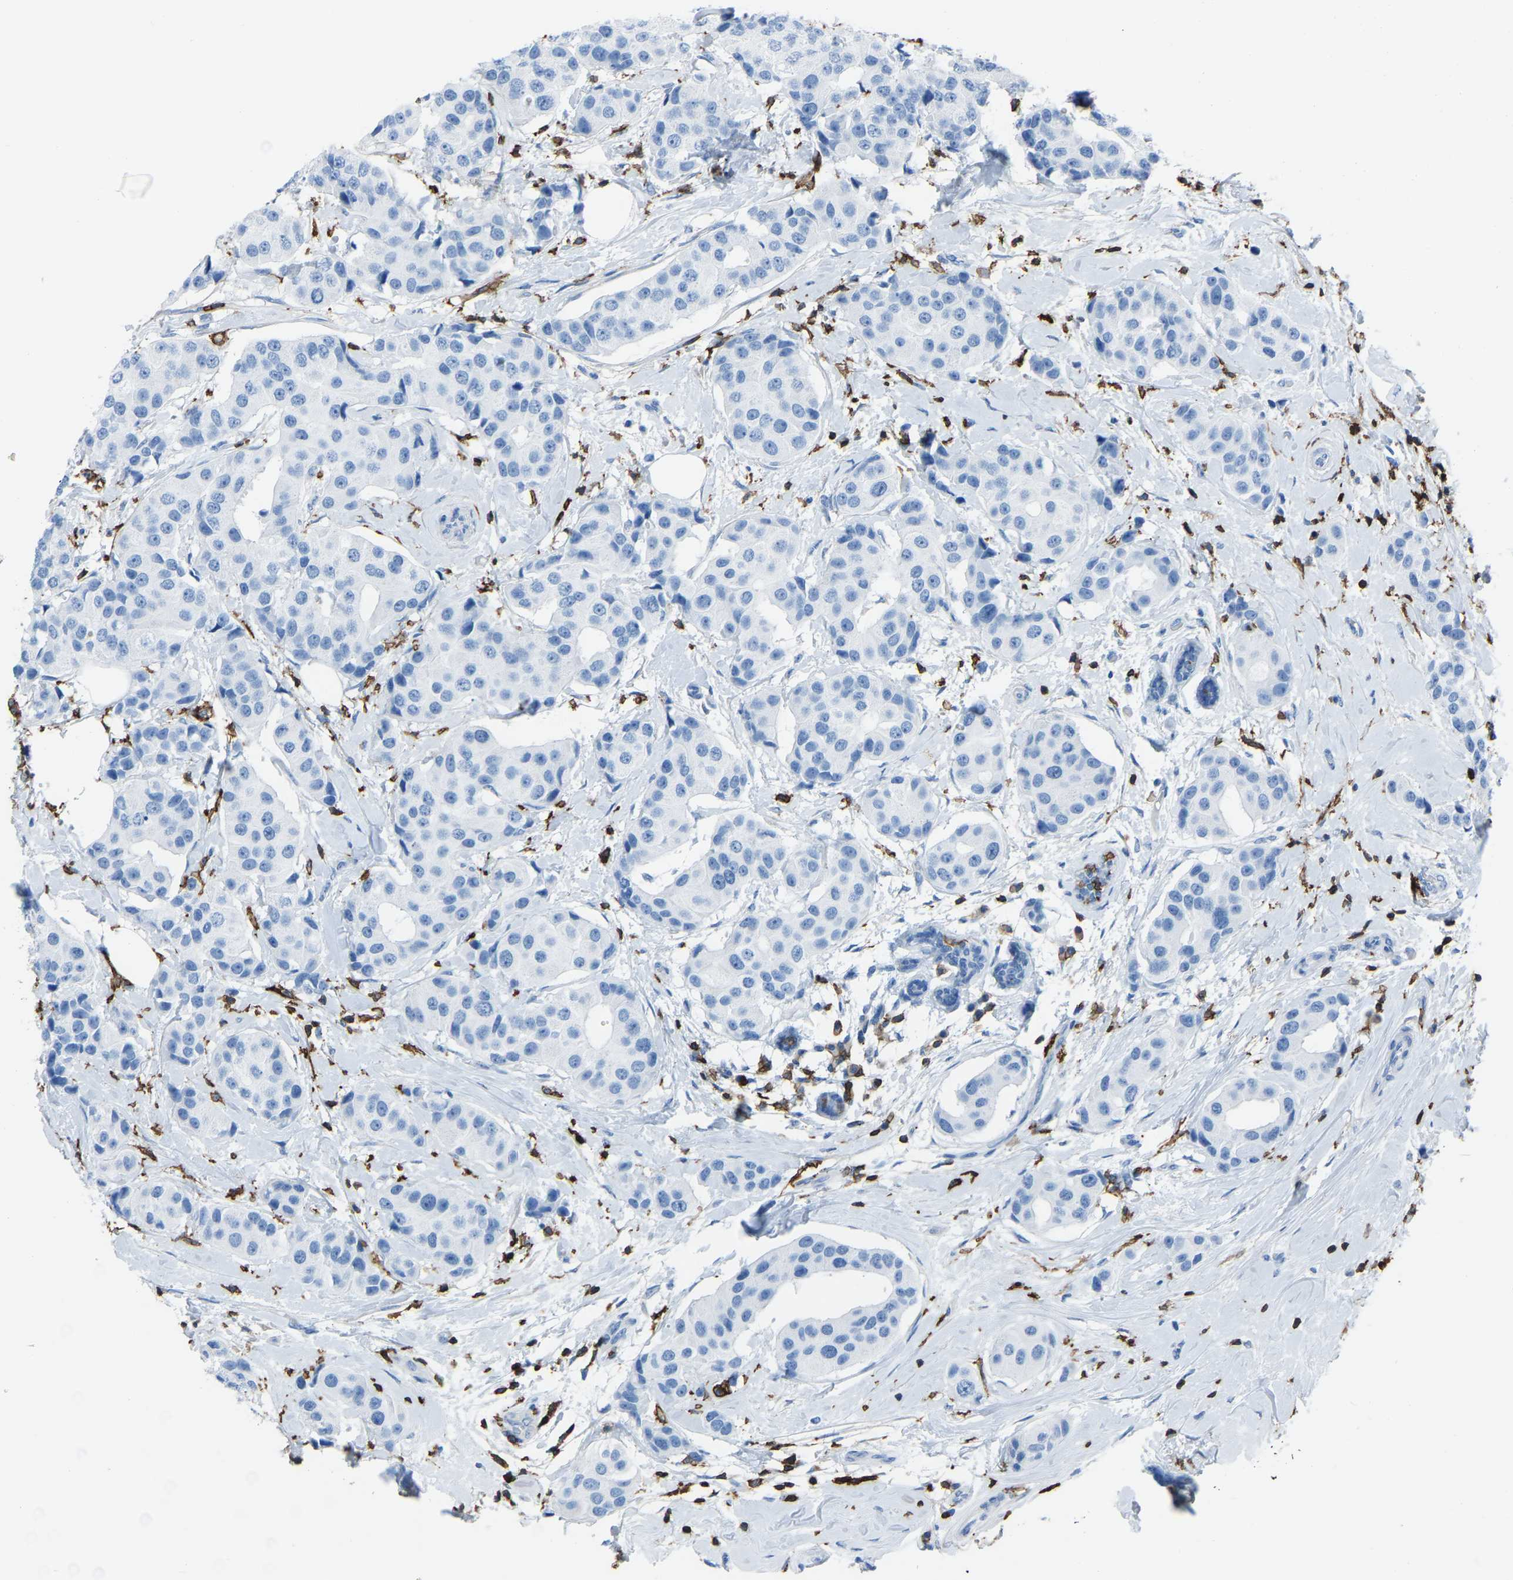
{"staining": {"intensity": "negative", "quantity": "none", "location": "none"}, "tissue": "breast cancer", "cell_type": "Tumor cells", "image_type": "cancer", "snomed": [{"axis": "morphology", "description": "Normal tissue, NOS"}, {"axis": "morphology", "description": "Duct carcinoma"}, {"axis": "topography", "description": "Breast"}], "caption": "IHC image of neoplastic tissue: intraductal carcinoma (breast) stained with DAB reveals no significant protein expression in tumor cells. The staining was performed using DAB (3,3'-diaminobenzidine) to visualize the protein expression in brown, while the nuclei were stained in blue with hematoxylin (Magnification: 20x).", "gene": "LSP1", "patient": {"sex": "female", "age": 39}}